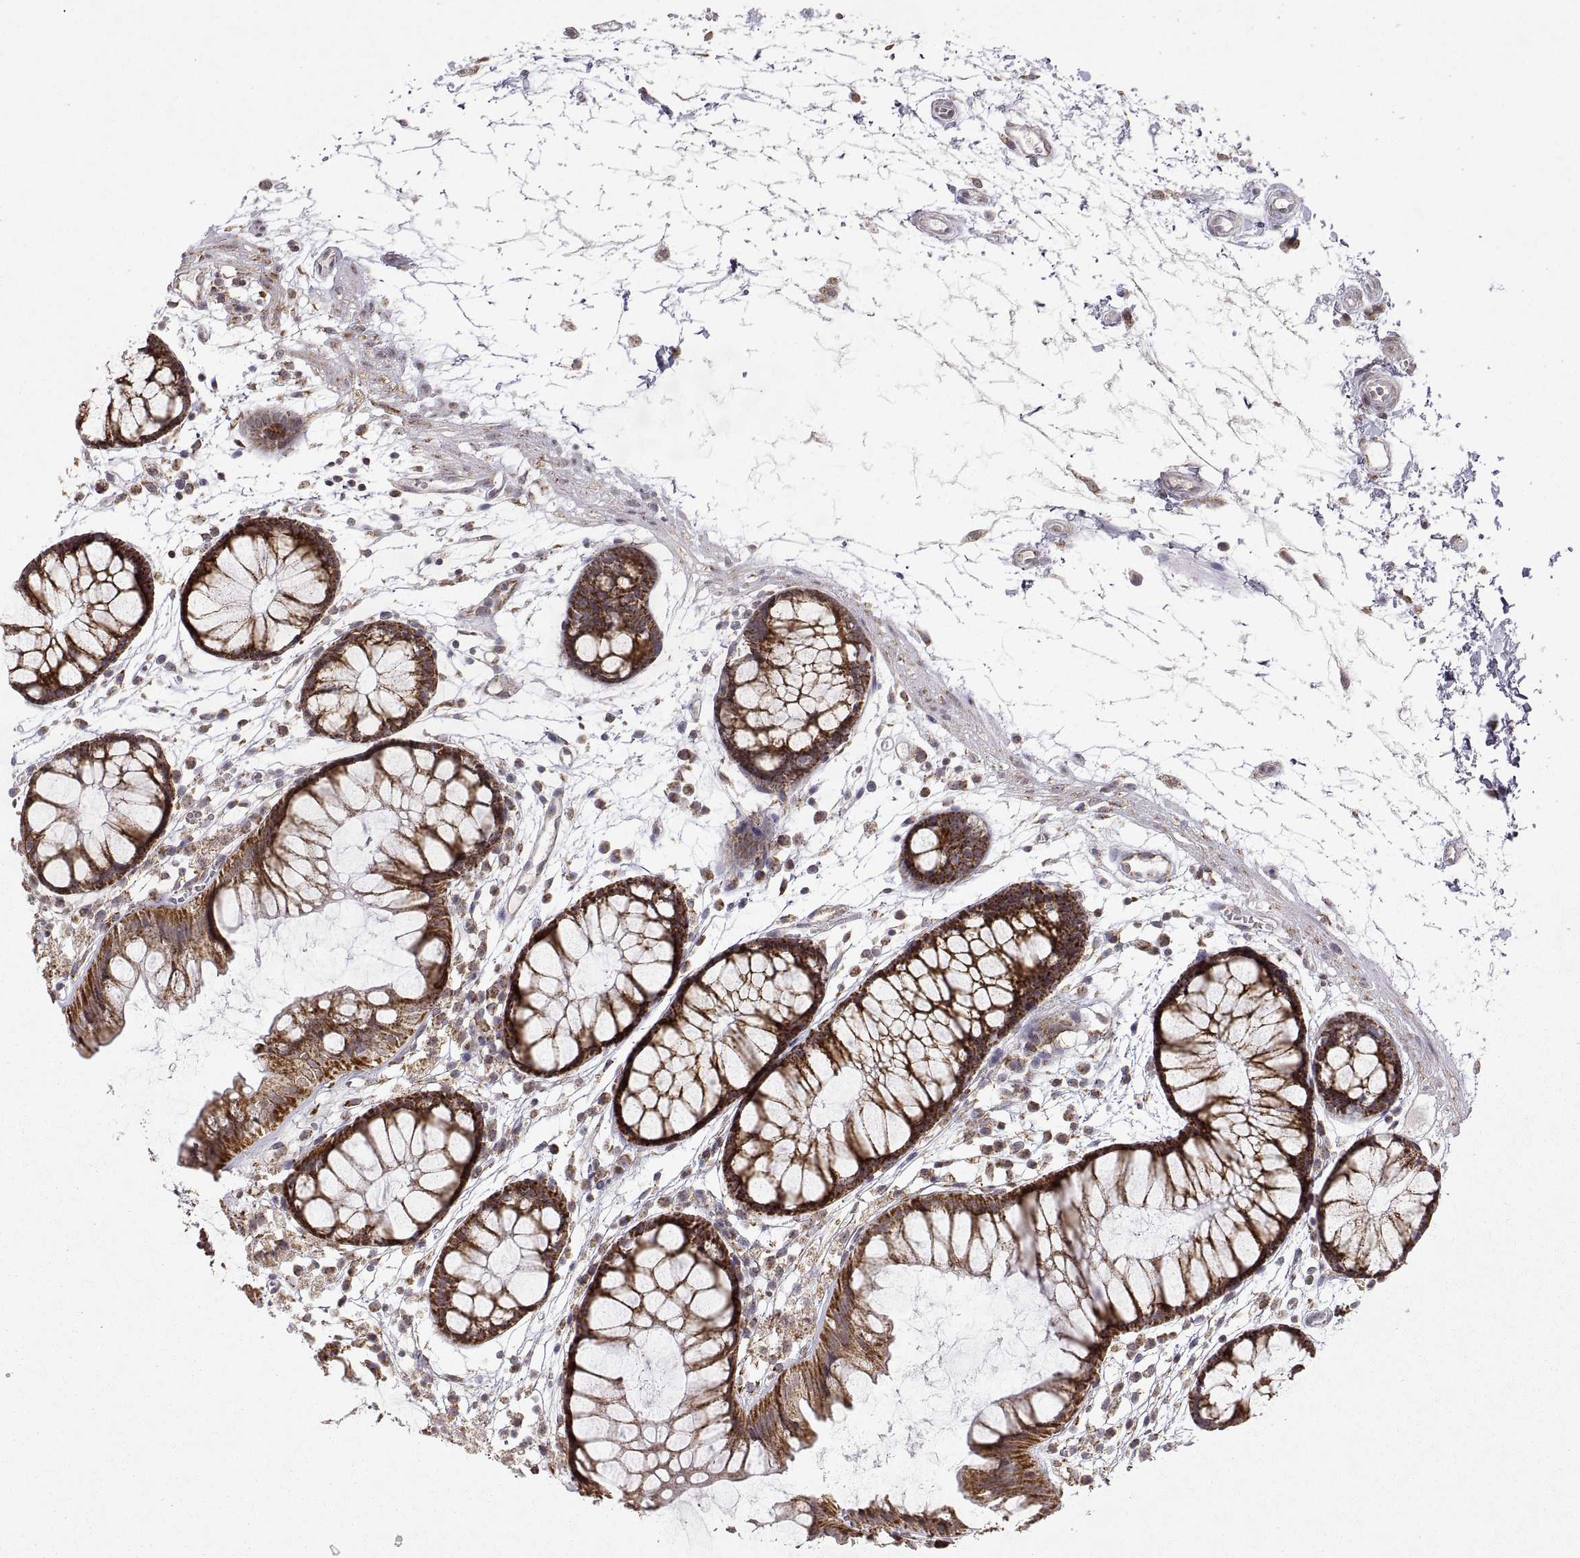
{"staining": {"intensity": "negative", "quantity": "none", "location": "none"}, "tissue": "colon", "cell_type": "Endothelial cells", "image_type": "normal", "snomed": [{"axis": "morphology", "description": "Normal tissue, NOS"}, {"axis": "morphology", "description": "Adenocarcinoma, NOS"}, {"axis": "topography", "description": "Colon"}], "caption": "This is an immunohistochemistry image of unremarkable human colon. There is no positivity in endothelial cells.", "gene": "MANBAL", "patient": {"sex": "male", "age": 65}}